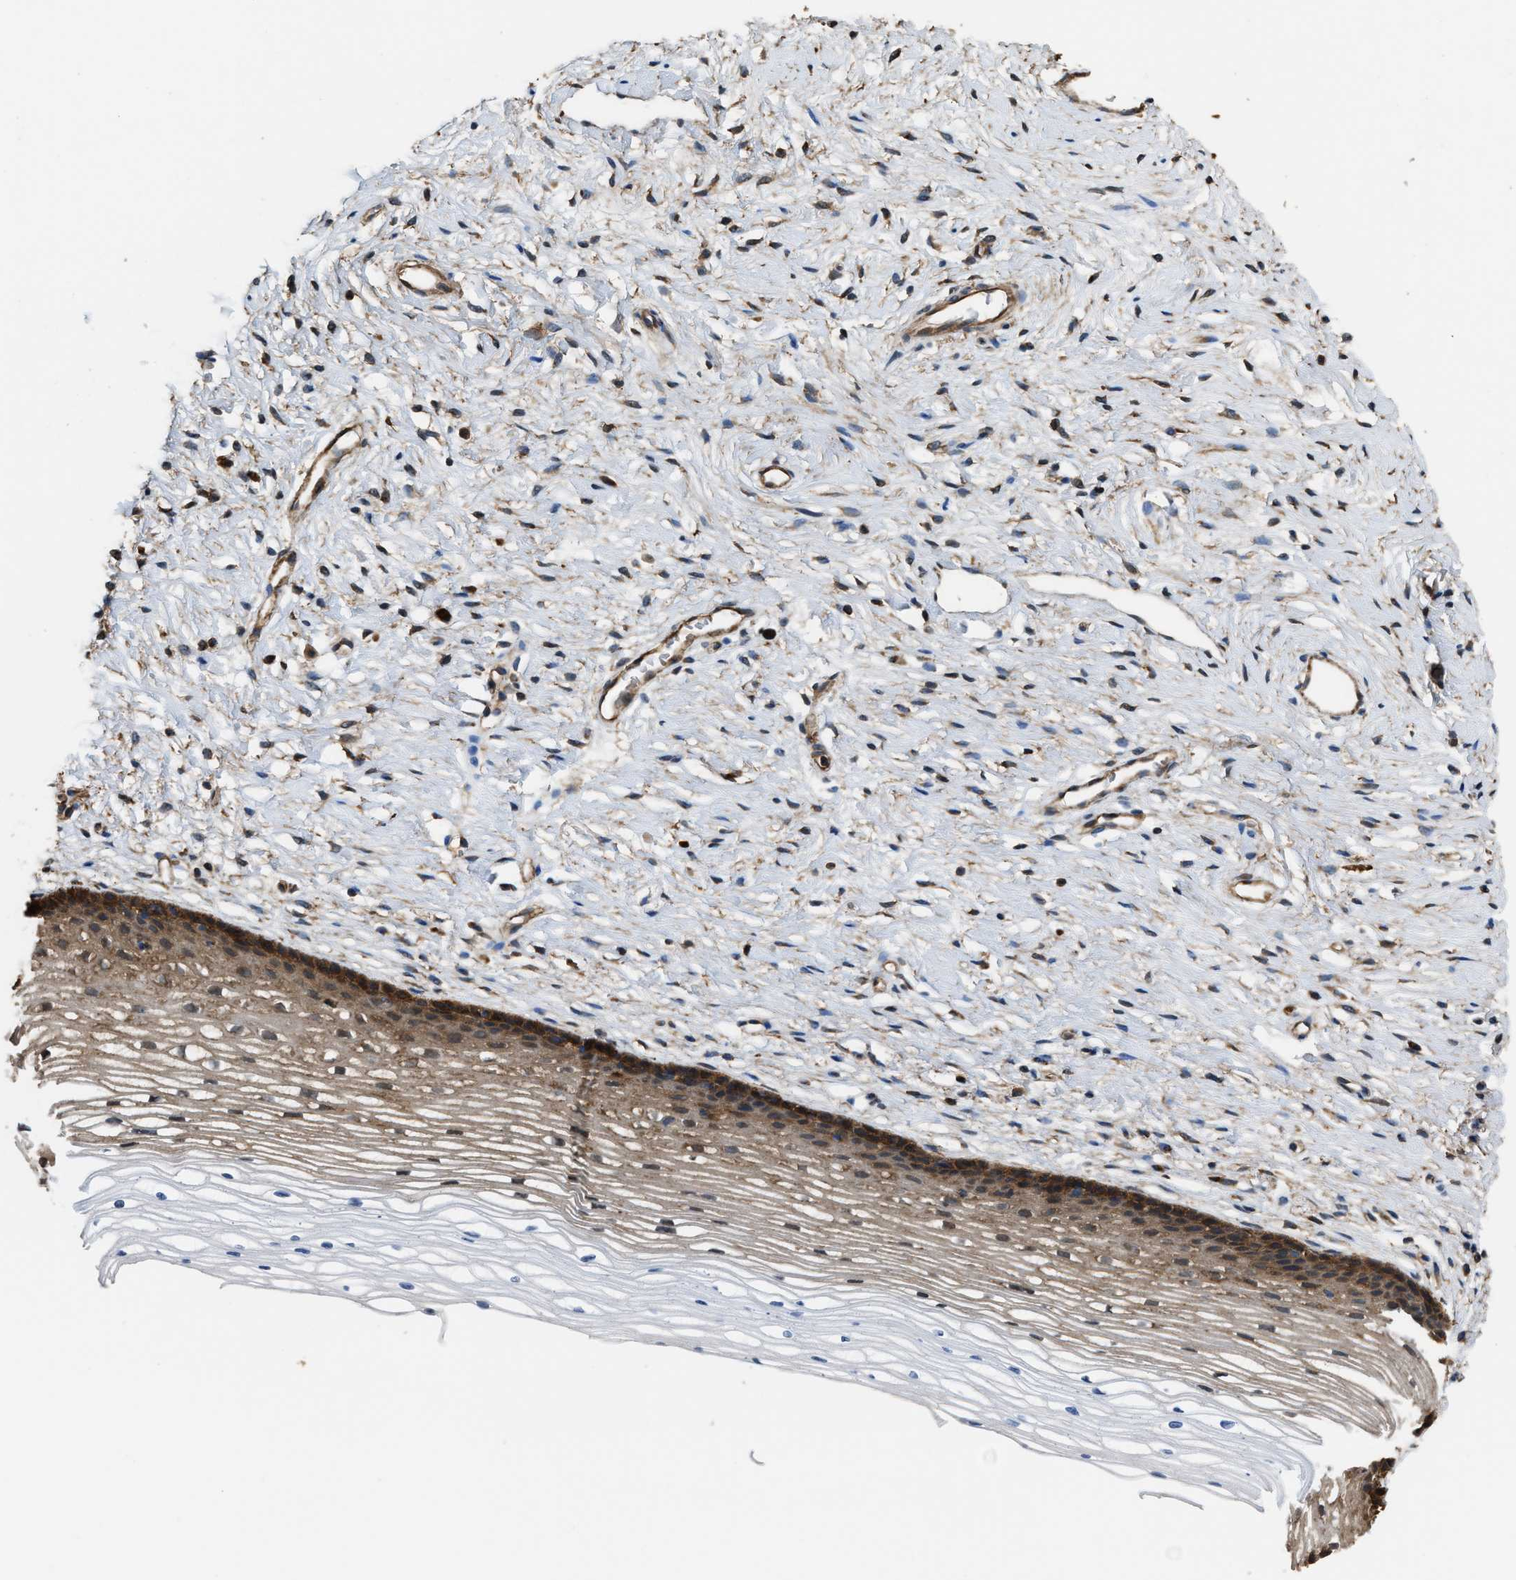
{"staining": {"intensity": "weak", "quantity": ">75%", "location": "cytoplasmic/membranous"}, "tissue": "cervix", "cell_type": "Glandular cells", "image_type": "normal", "snomed": [{"axis": "morphology", "description": "Normal tissue, NOS"}, {"axis": "topography", "description": "Cervix"}], "caption": "Brown immunohistochemical staining in normal cervix shows weak cytoplasmic/membranous expression in approximately >75% of glandular cells.", "gene": "ATIC", "patient": {"sex": "female", "age": 77}}